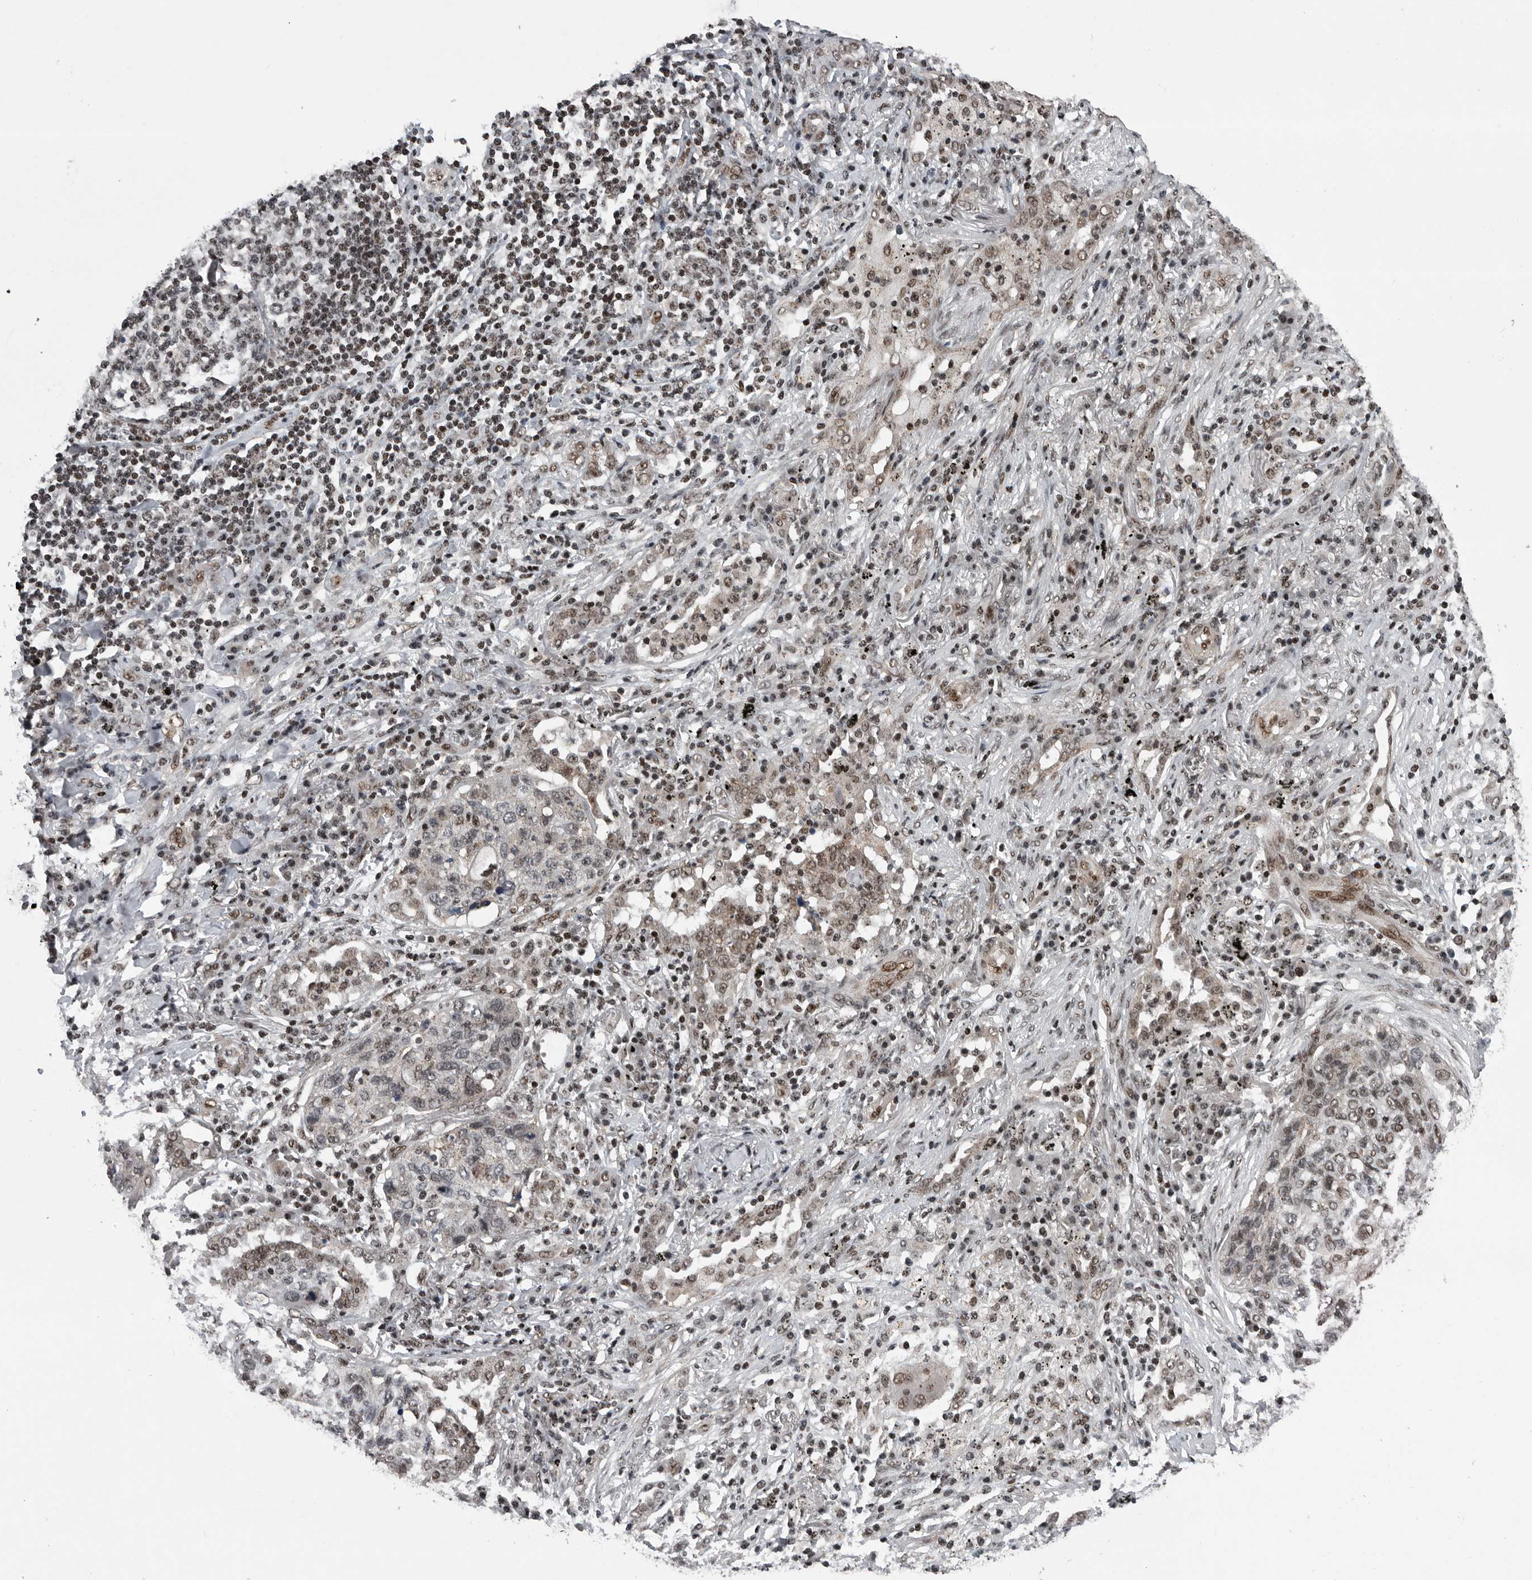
{"staining": {"intensity": "weak", "quantity": "25%-75%", "location": "nuclear"}, "tissue": "lung cancer", "cell_type": "Tumor cells", "image_type": "cancer", "snomed": [{"axis": "morphology", "description": "Squamous cell carcinoma, NOS"}, {"axis": "topography", "description": "Lung"}], "caption": "Lung cancer tissue reveals weak nuclear staining in about 25%-75% of tumor cells, visualized by immunohistochemistry. Immunohistochemistry stains the protein in brown and the nuclei are stained blue.", "gene": "SENP7", "patient": {"sex": "female", "age": 63}}